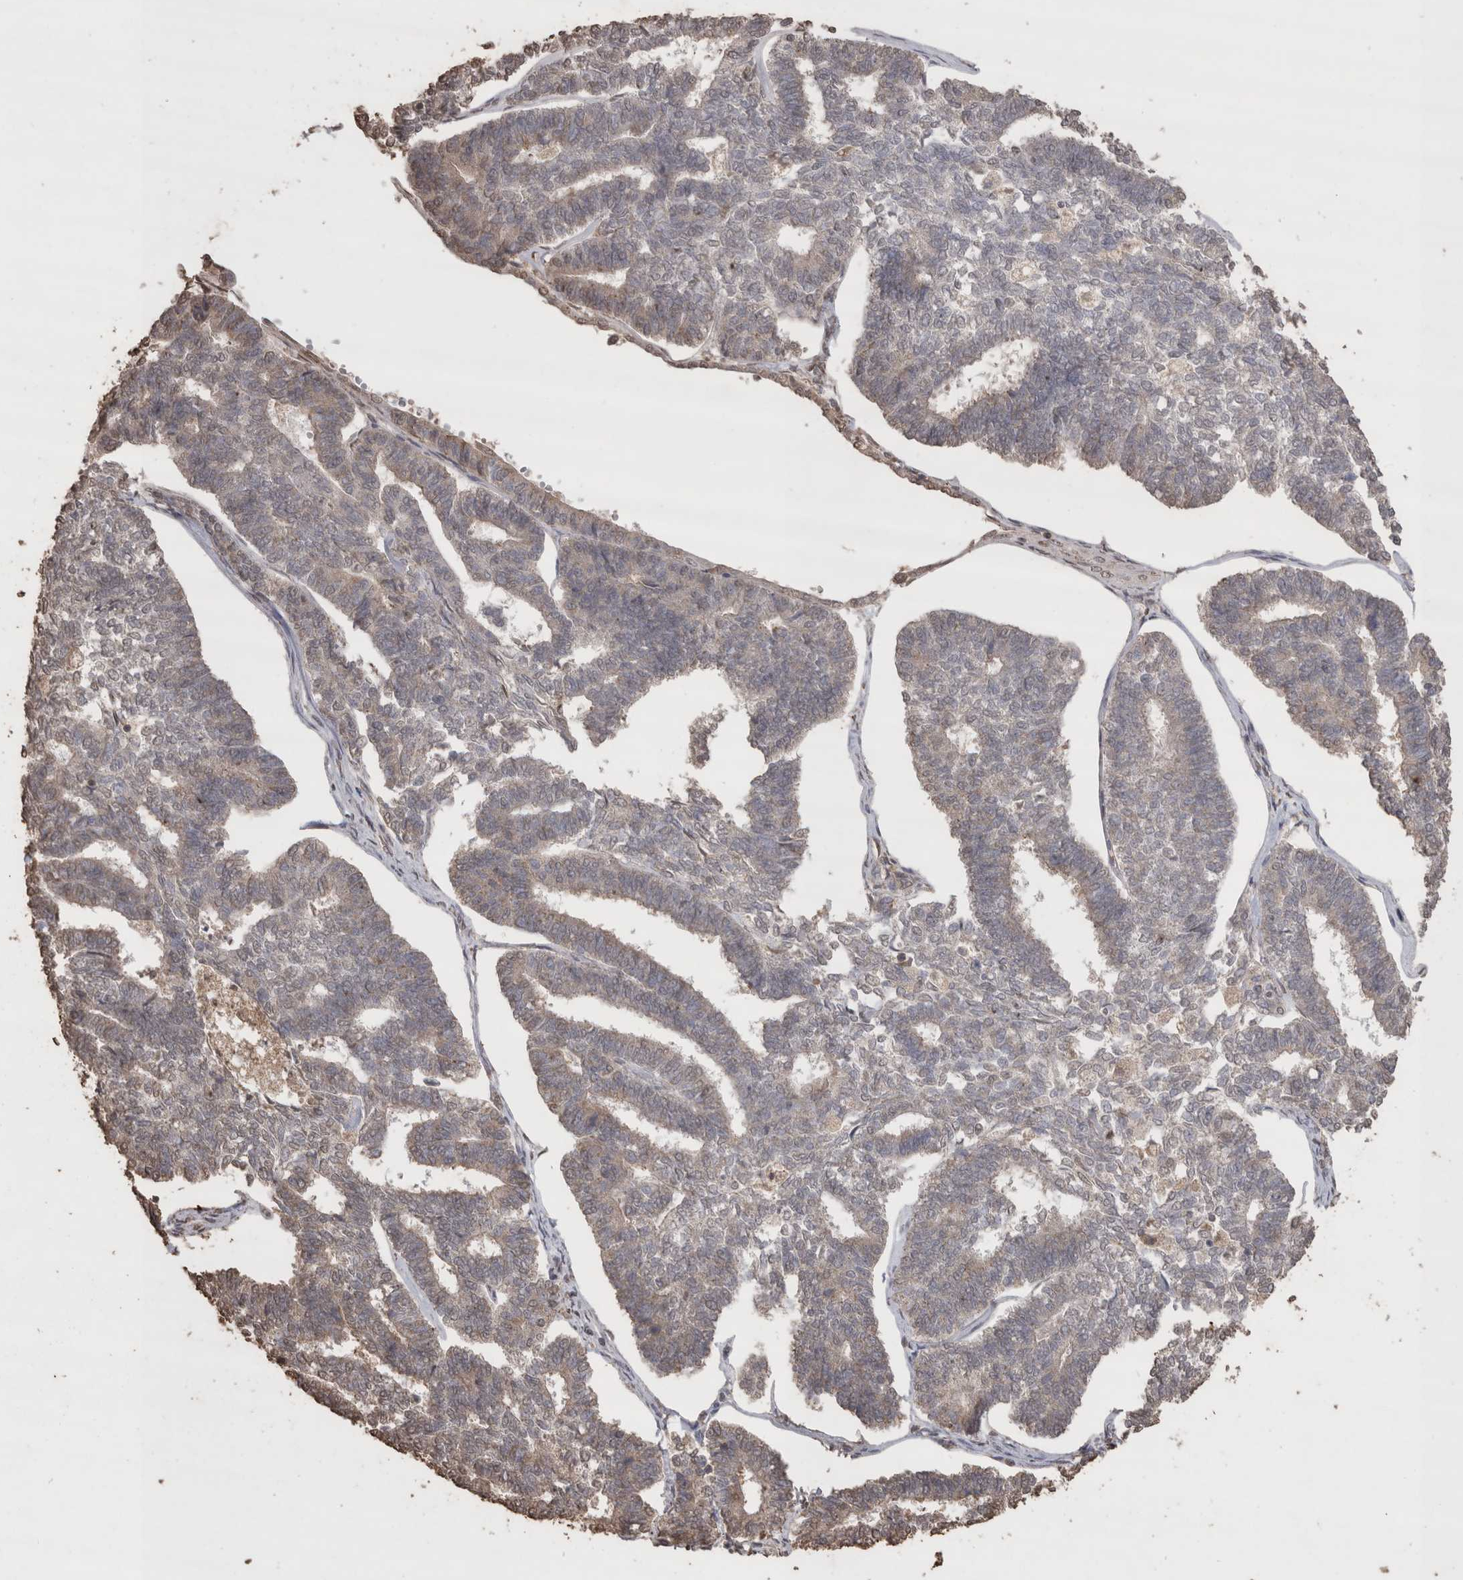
{"staining": {"intensity": "weak", "quantity": "<25%", "location": "cytoplasmic/membranous"}, "tissue": "endometrial cancer", "cell_type": "Tumor cells", "image_type": "cancer", "snomed": [{"axis": "morphology", "description": "Adenocarcinoma, NOS"}, {"axis": "topography", "description": "Endometrium"}], "caption": "IHC photomicrograph of neoplastic tissue: adenocarcinoma (endometrial) stained with DAB (3,3'-diaminobenzidine) exhibits no significant protein staining in tumor cells.", "gene": "CRELD2", "patient": {"sex": "female", "age": 70}}